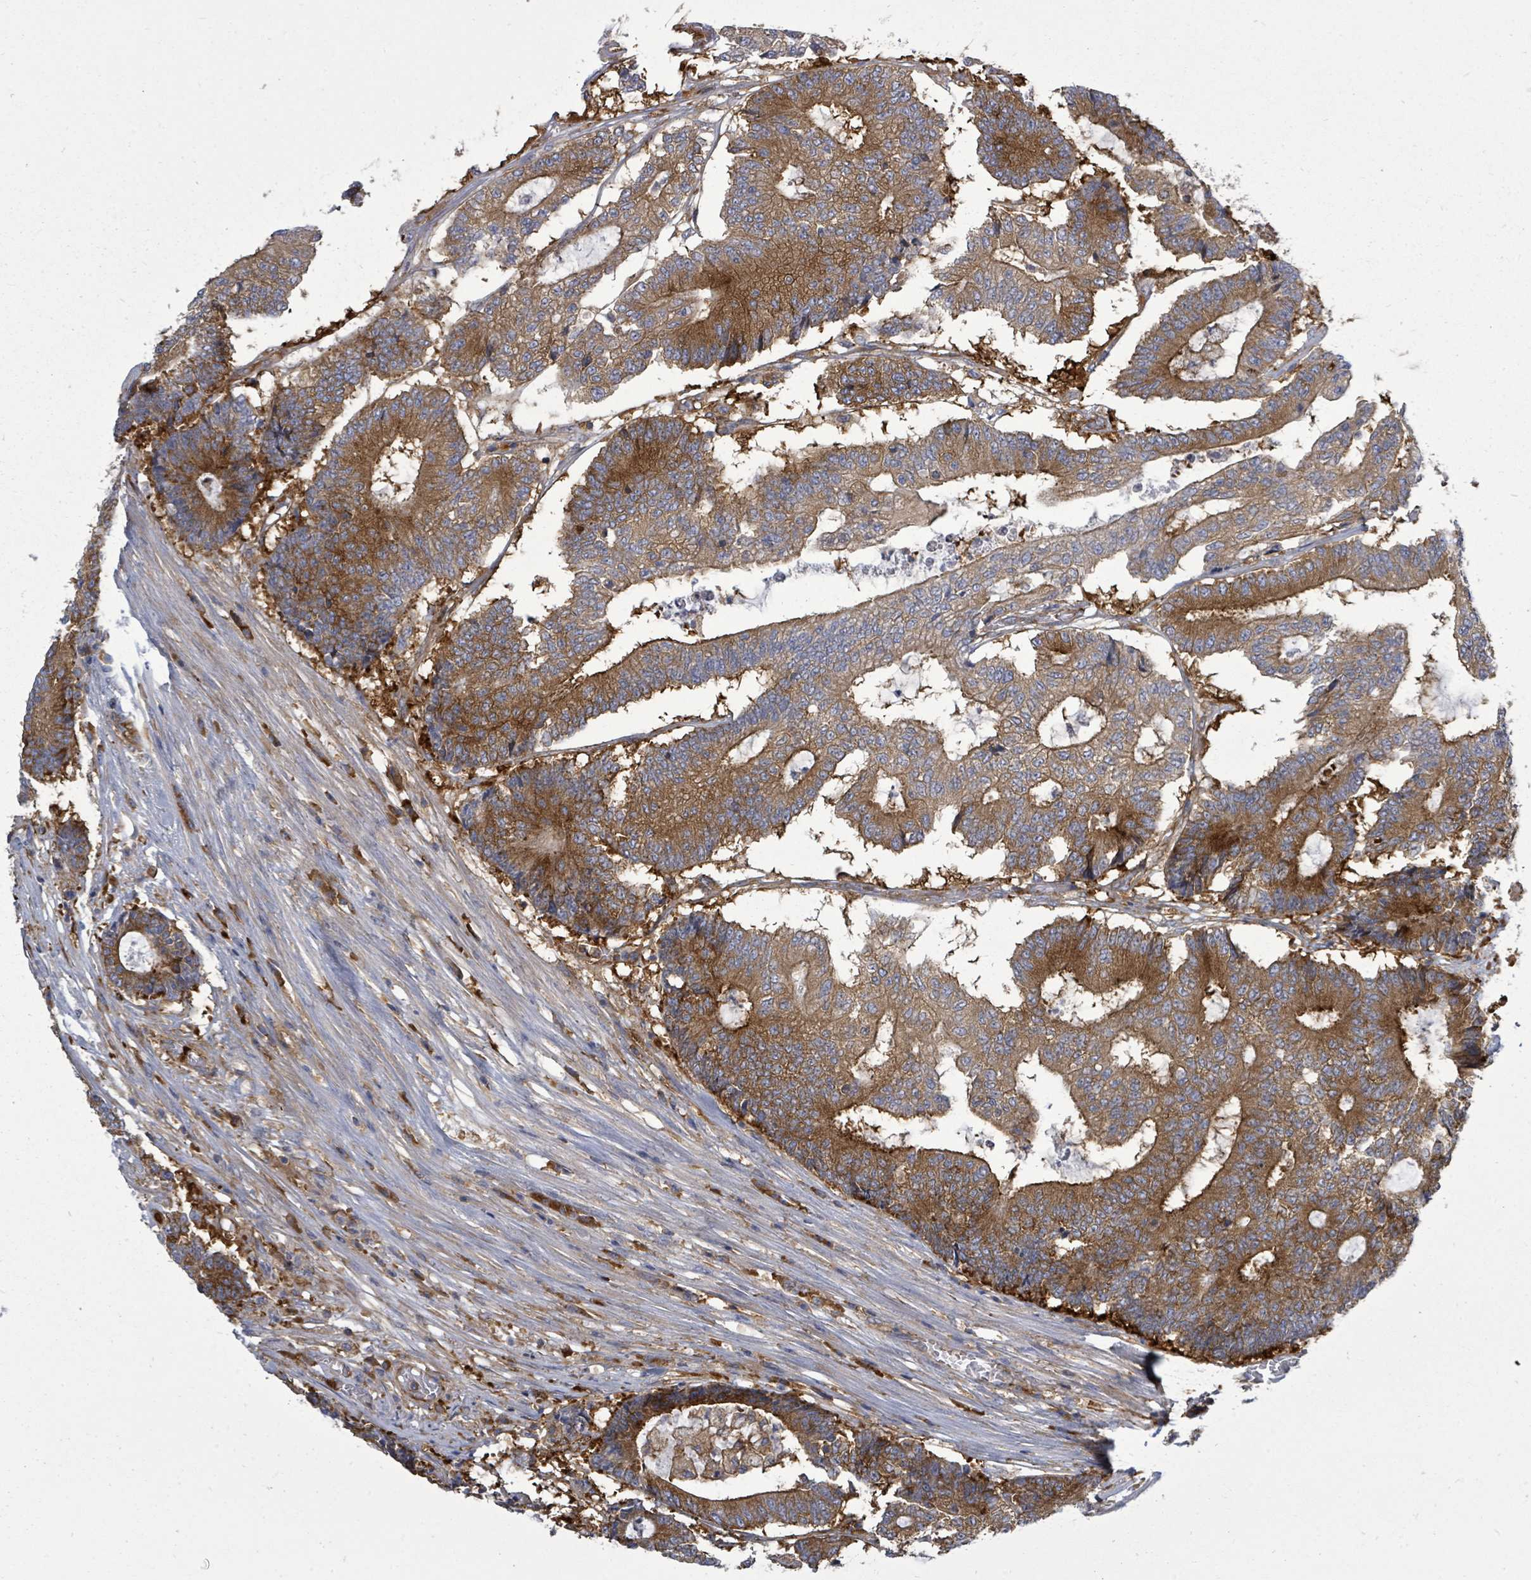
{"staining": {"intensity": "moderate", "quantity": ">75%", "location": "cytoplasmic/membranous"}, "tissue": "colorectal cancer", "cell_type": "Tumor cells", "image_type": "cancer", "snomed": [{"axis": "morphology", "description": "Adenocarcinoma, NOS"}, {"axis": "topography", "description": "Colon"}], "caption": "Immunohistochemical staining of human colorectal adenocarcinoma exhibits medium levels of moderate cytoplasmic/membranous protein expression in approximately >75% of tumor cells.", "gene": "EIF3C", "patient": {"sex": "female", "age": 84}}